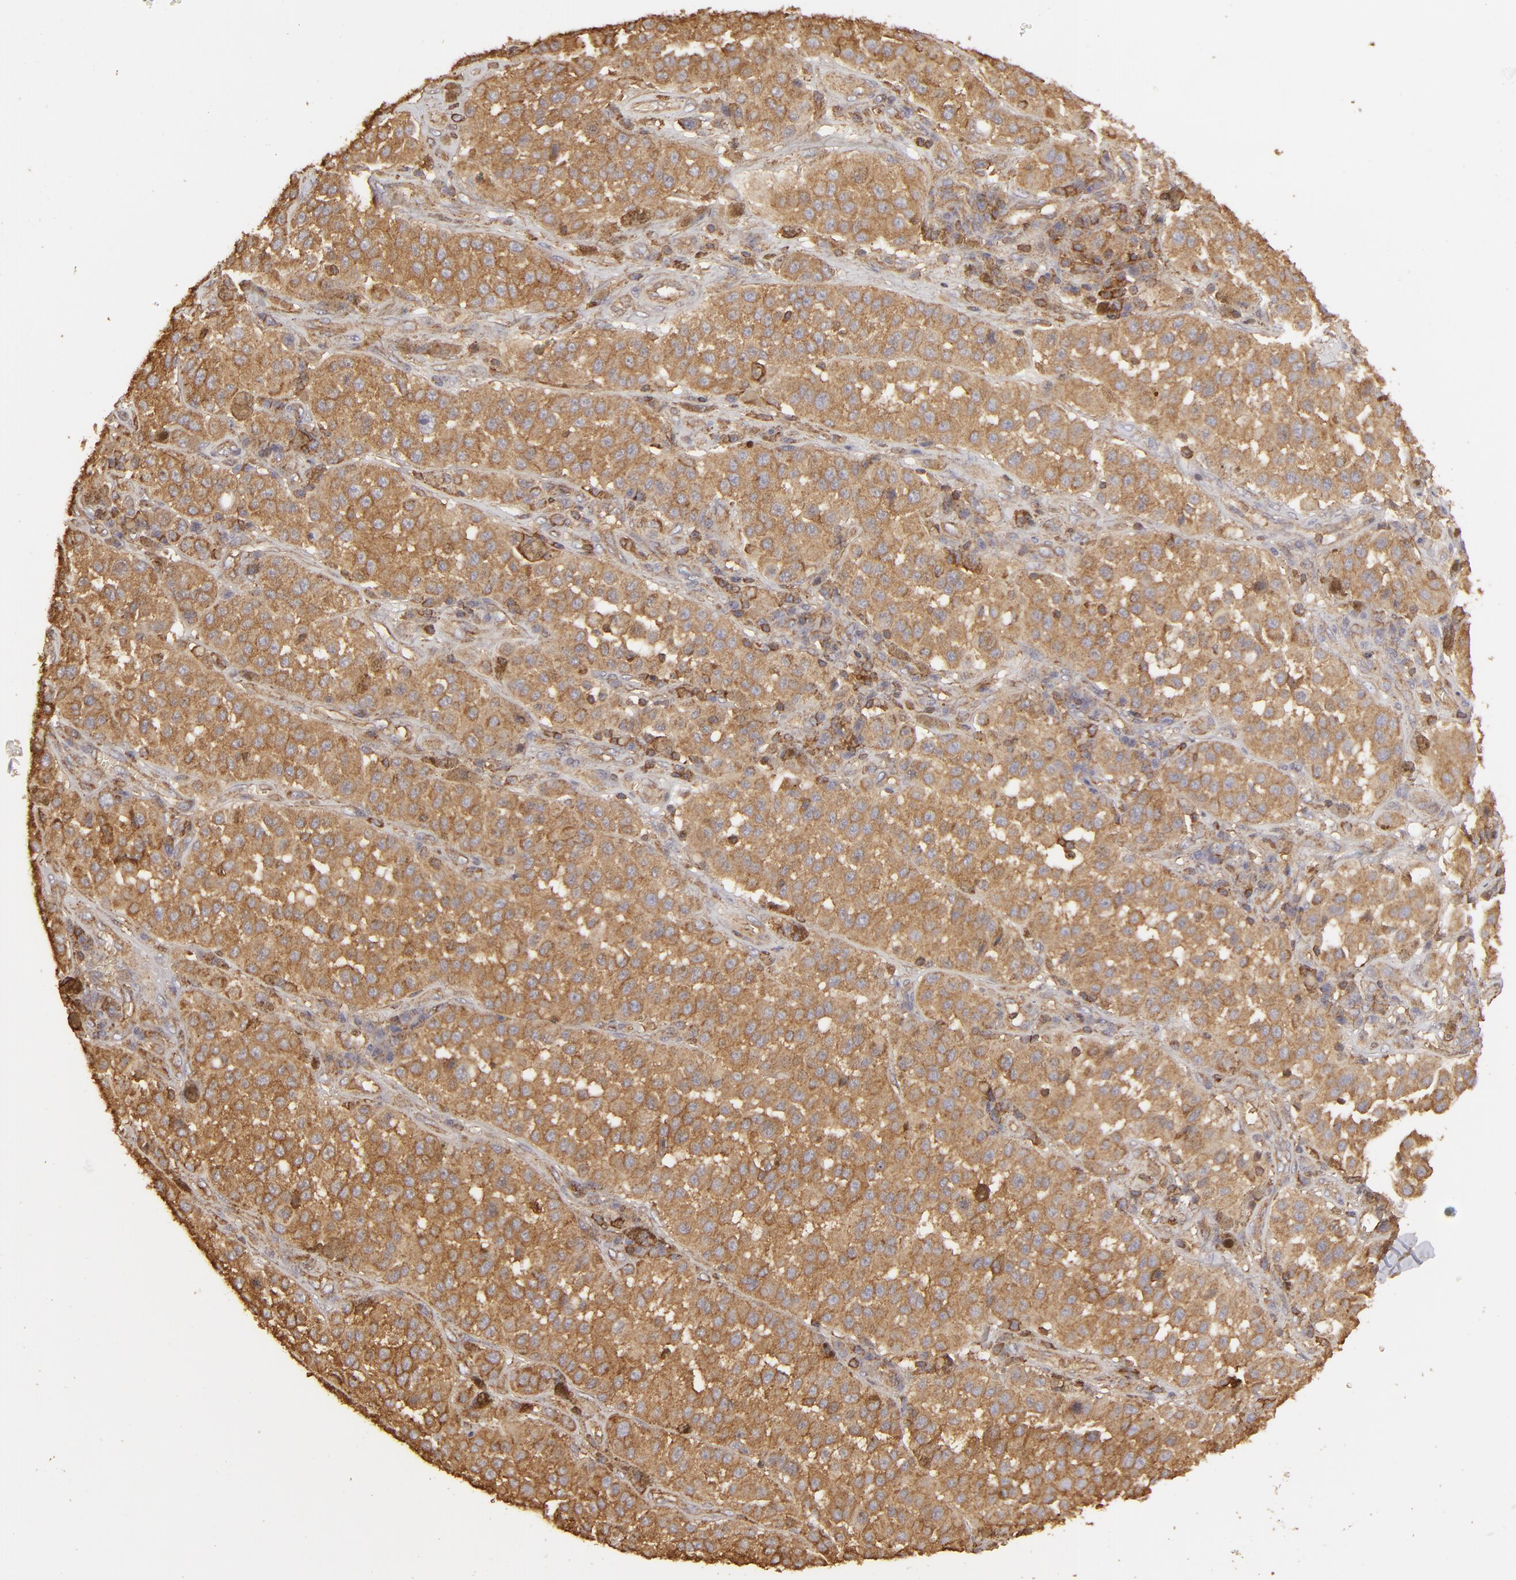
{"staining": {"intensity": "strong", "quantity": ">75%", "location": "cytoplasmic/membranous"}, "tissue": "melanoma", "cell_type": "Tumor cells", "image_type": "cancer", "snomed": [{"axis": "morphology", "description": "Malignant melanoma, NOS"}, {"axis": "topography", "description": "Skin"}], "caption": "This histopathology image exhibits malignant melanoma stained with immunohistochemistry to label a protein in brown. The cytoplasmic/membranous of tumor cells show strong positivity for the protein. Nuclei are counter-stained blue.", "gene": "ACTB", "patient": {"sex": "female", "age": 64}}